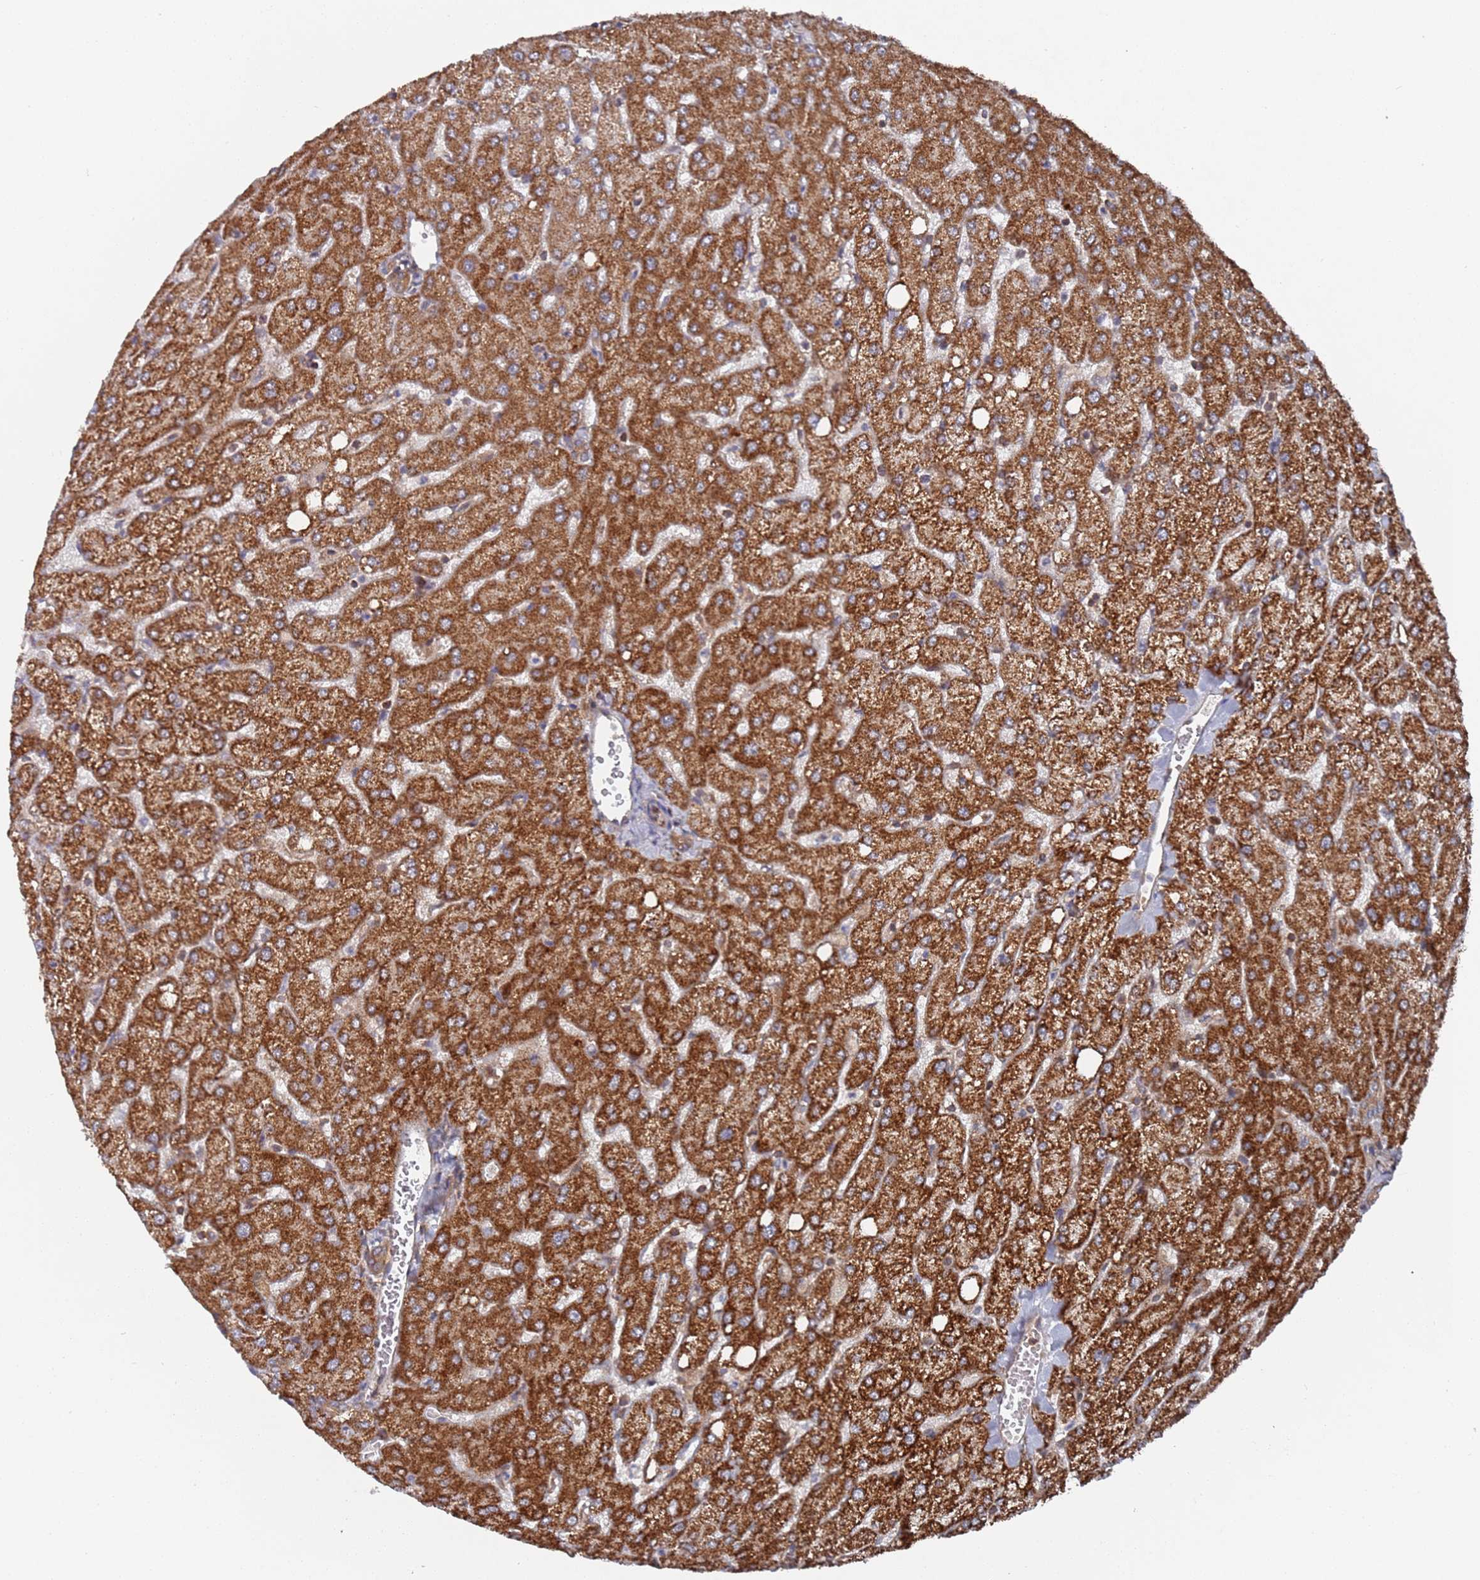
{"staining": {"intensity": "moderate", "quantity": ">75%", "location": "cytoplasmic/membranous"}, "tissue": "liver", "cell_type": "Cholangiocytes", "image_type": "normal", "snomed": [{"axis": "morphology", "description": "Normal tissue, NOS"}, {"axis": "topography", "description": "Liver"}], "caption": "High-magnification brightfield microscopy of unremarkable liver stained with DAB (brown) and counterstained with hematoxylin (blue). cholangiocytes exhibit moderate cytoplasmic/membranous staining is seen in approximately>75% of cells. The staining was performed using DAB (3,3'-diaminobenzidine) to visualize the protein expression in brown, while the nuclei were stained in blue with hematoxylin (Magnification: 20x).", "gene": "DDX60", "patient": {"sex": "female", "age": 54}}